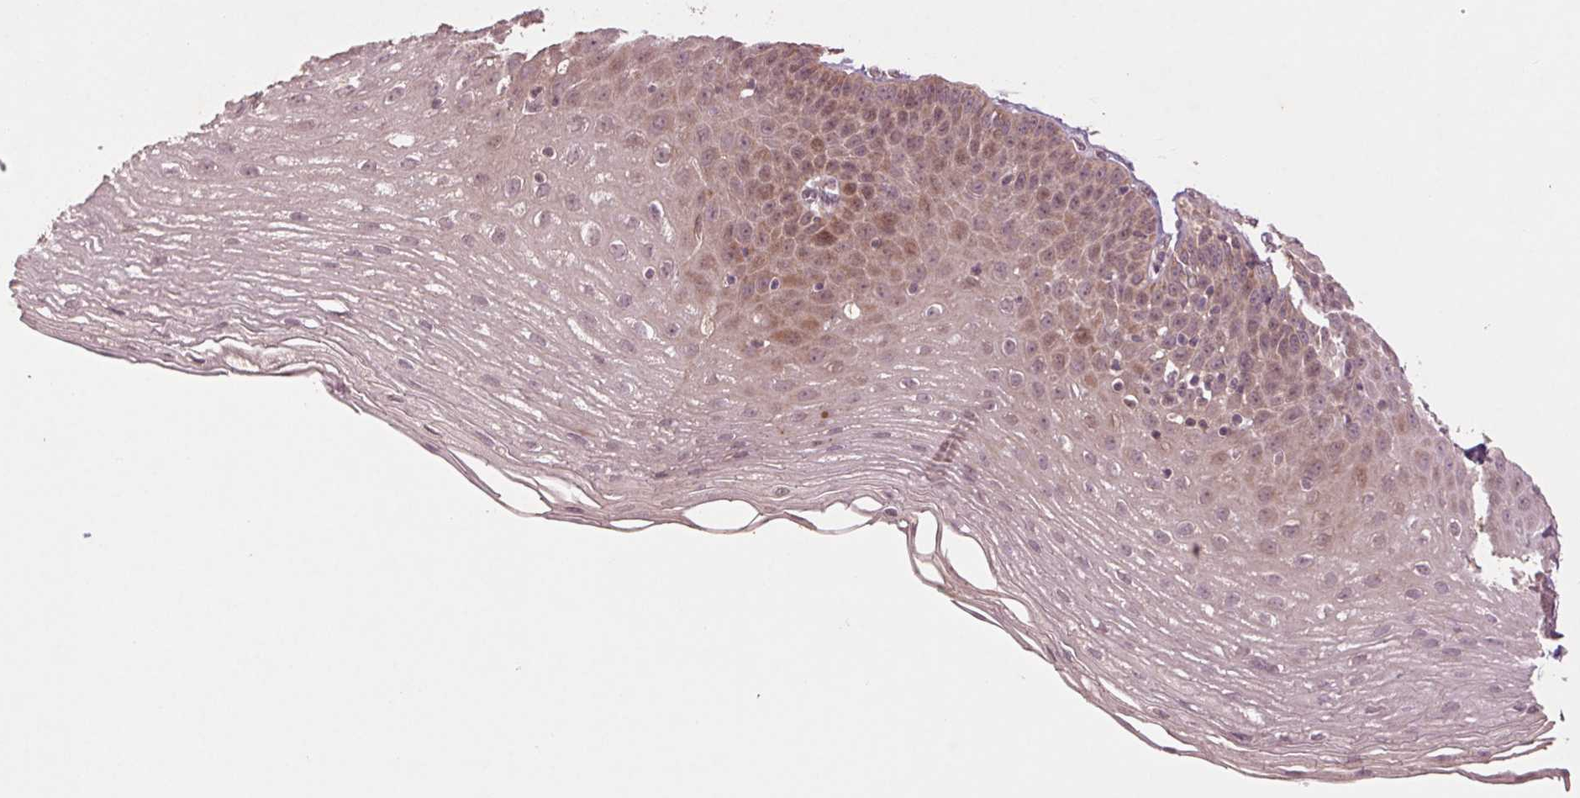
{"staining": {"intensity": "weak", "quantity": "25%-75%", "location": "cytoplasmic/membranous,nuclear"}, "tissue": "esophagus", "cell_type": "Squamous epithelial cells", "image_type": "normal", "snomed": [{"axis": "morphology", "description": "Normal tissue, NOS"}, {"axis": "topography", "description": "Esophagus"}], "caption": "This image shows IHC staining of unremarkable human esophagus, with low weak cytoplasmic/membranous,nuclear expression in about 25%-75% of squamous epithelial cells.", "gene": "SMLR1", "patient": {"sex": "female", "age": 81}}